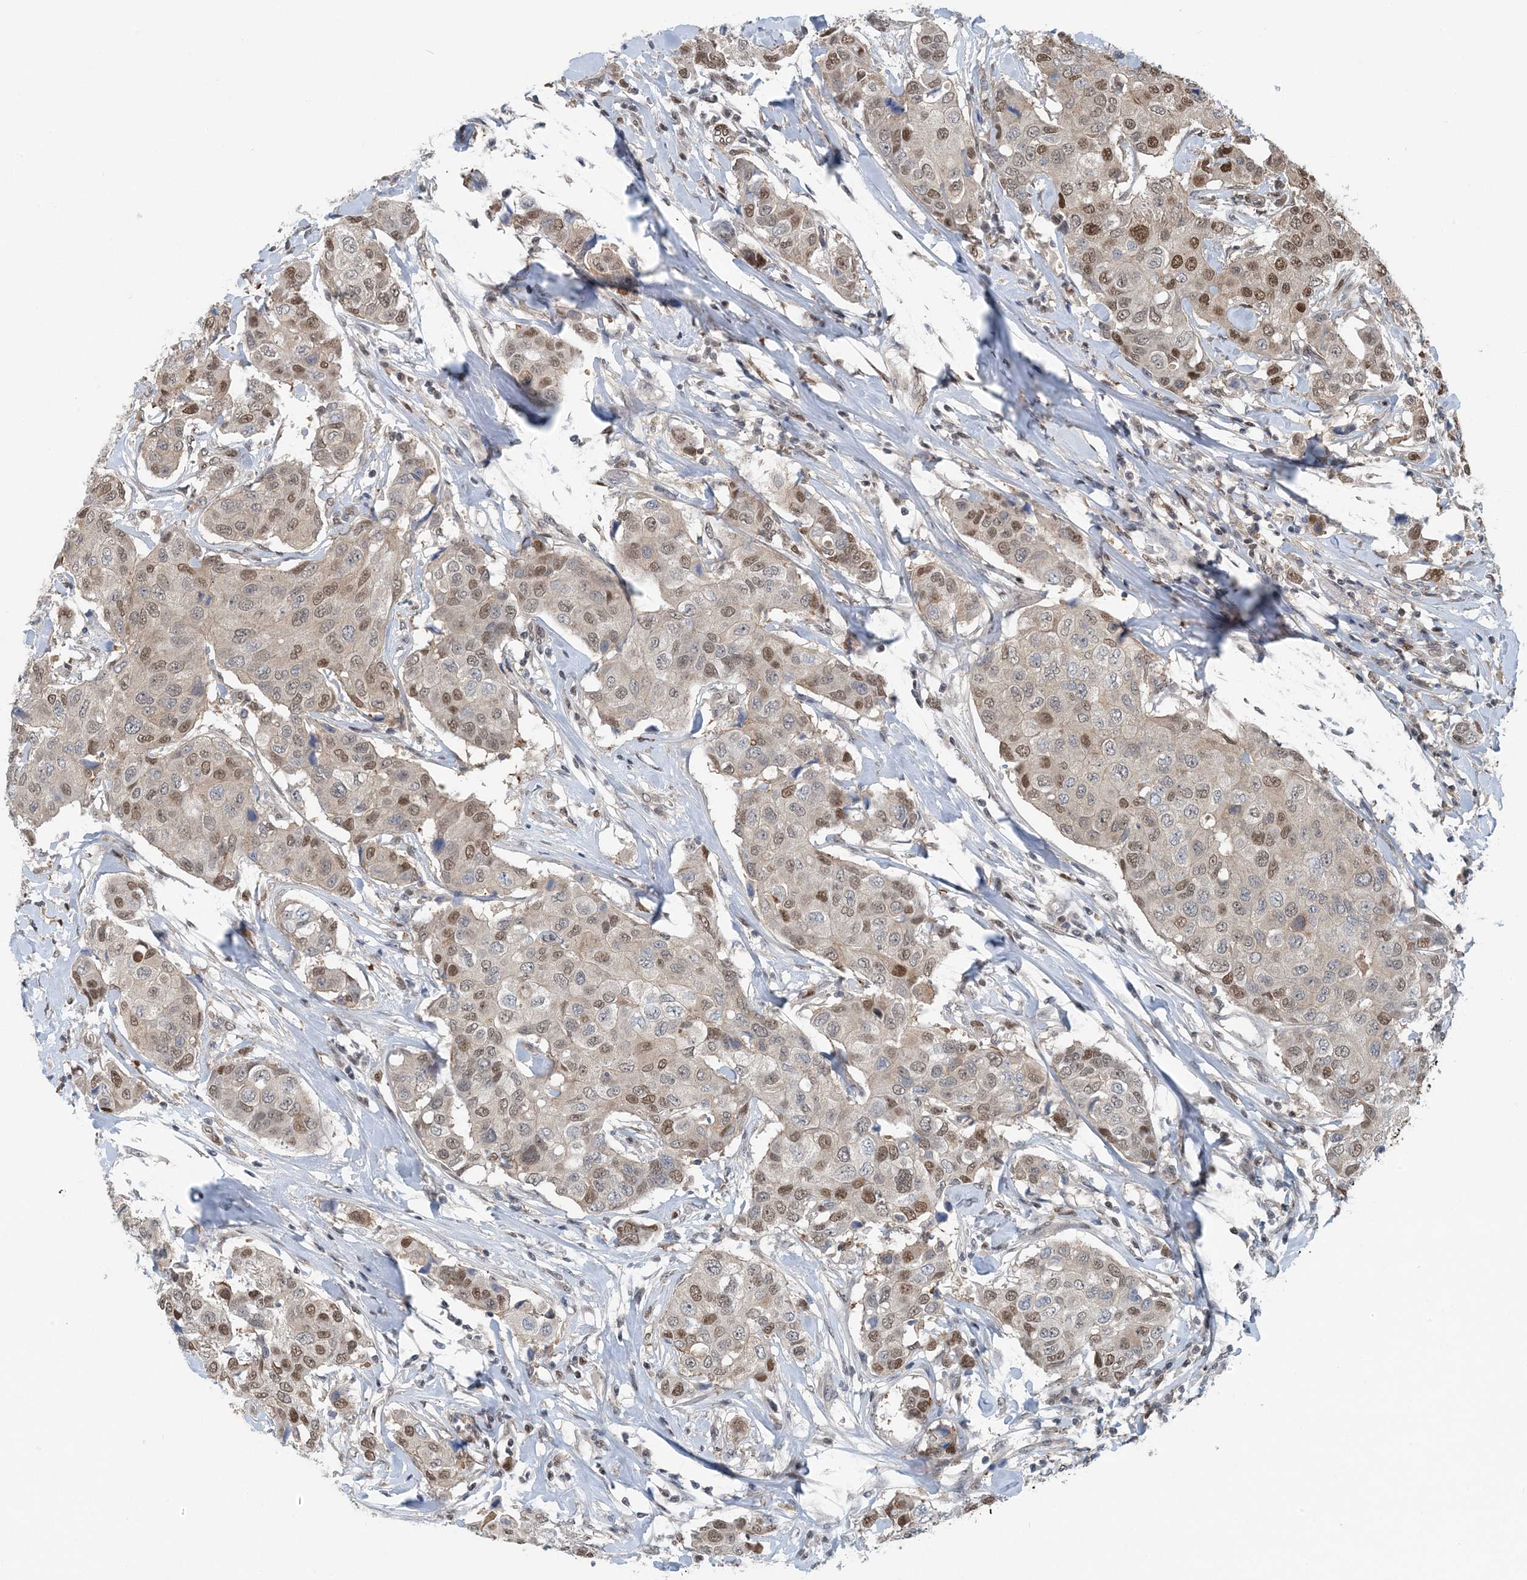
{"staining": {"intensity": "moderate", "quantity": ">75%", "location": "nuclear"}, "tissue": "breast cancer", "cell_type": "Tumor cells", "image_type": "cancer", "snomed": [{"axis": "morphology", "description": "Duct carcinoma"}, {"axis": "topography", "description": "Breast"}], "caption": "Protein staining by immunohistochemistry (IHC) shows moderate nuclear staining in approximately >75% of tumor cells in breast cancer. (brown staining indicates protein expression, while blue staining denotes nuclei).", "gene": "HIKESHI", "patient": {"sex": "female", "age": 80}}